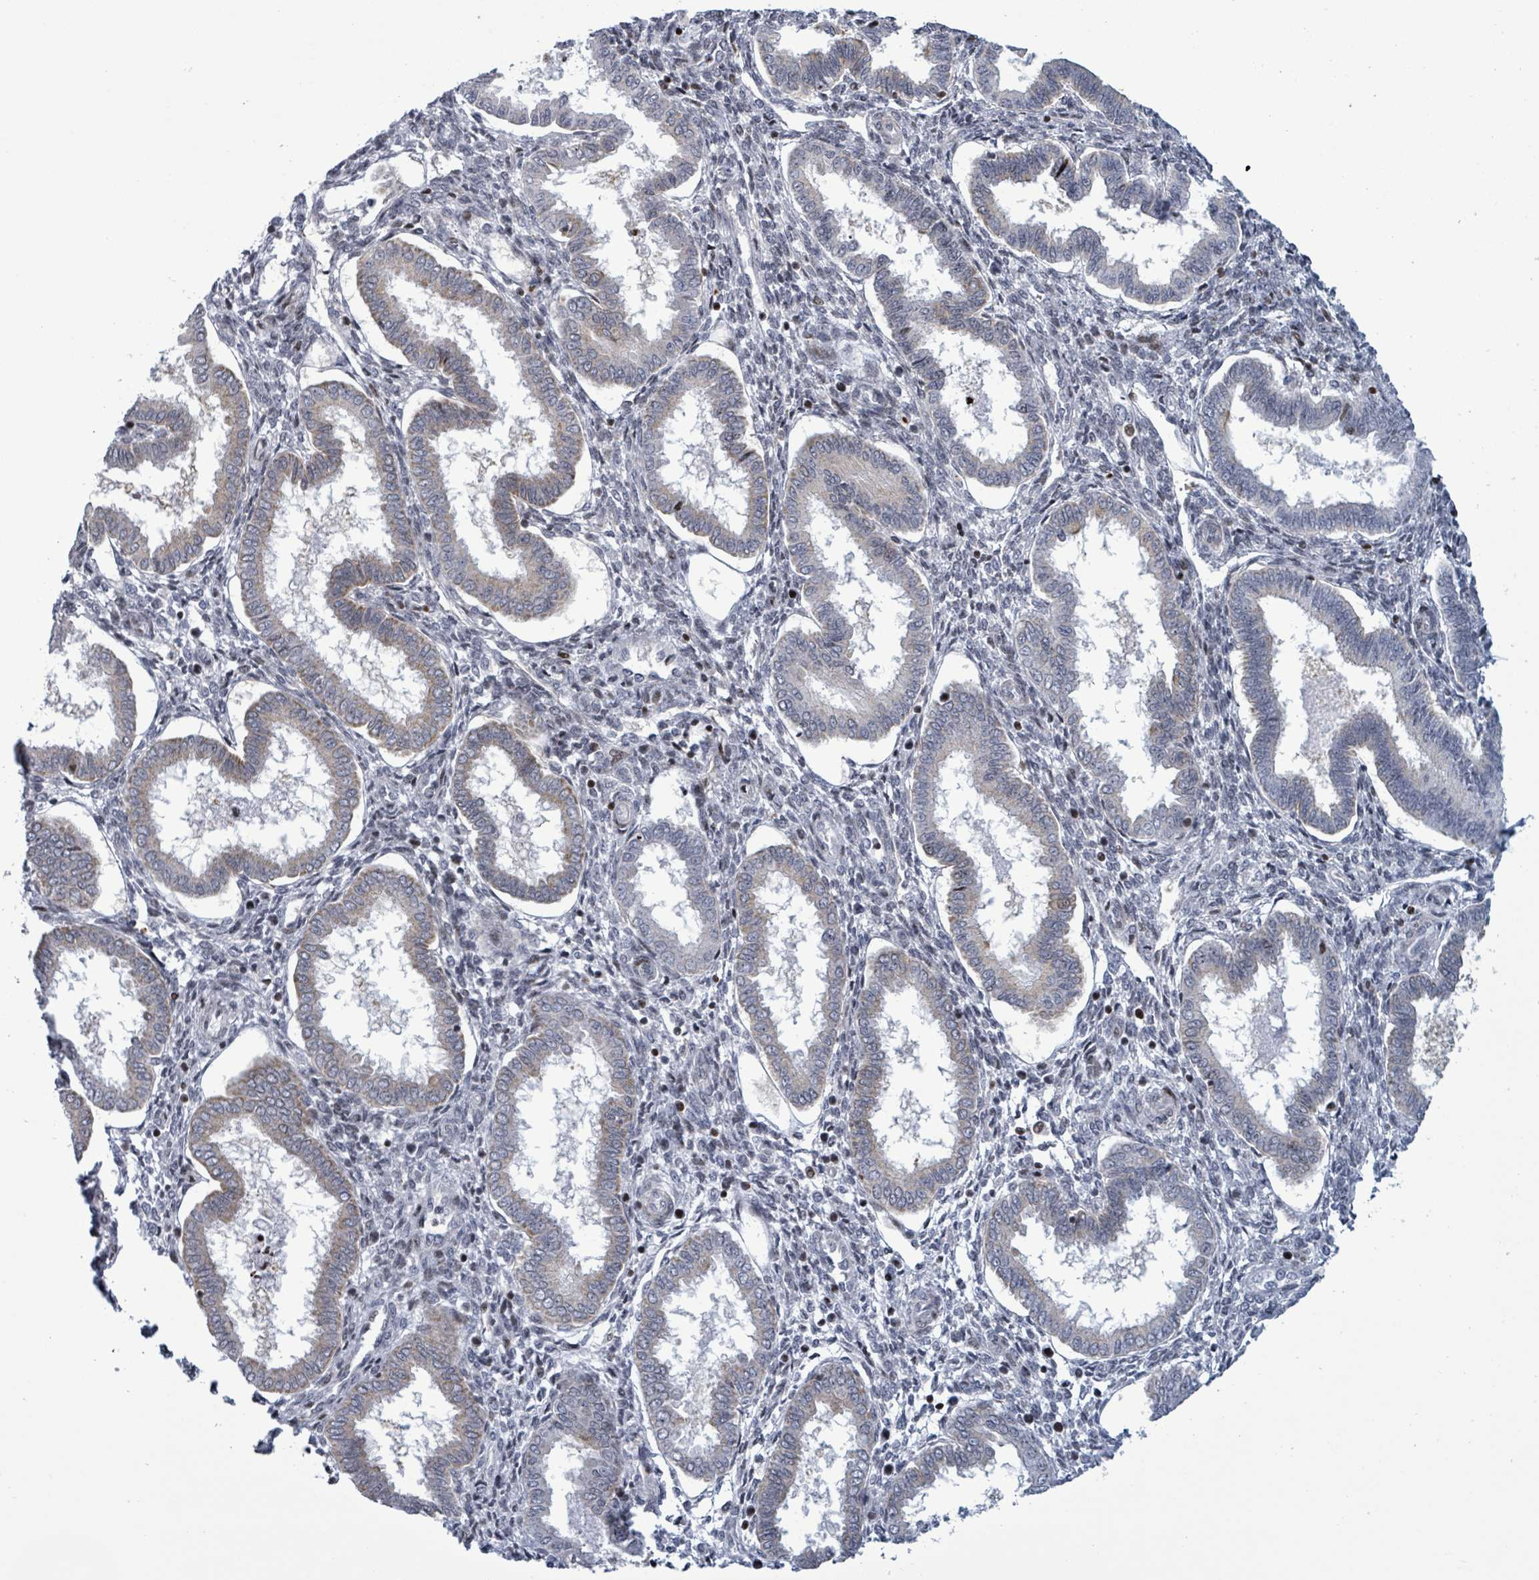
{"staining": {"intensity": "negative", "quantity": "none", "location": "none"}, "tissue": "endometrium", "cell_type": "Cells in endometrial stroma", "image_type": "normal", "snomed": [{"axis": "morphology", "description": "Normal tissue, NOS"}, {"axis": "topography", "description": "Endometrium"}], "caption": "Protein analysis of unremarkable endometrium displays no significant expression in cells in endometrial stroma. (DAB (3,3'-diaminobenzidine) IHC with hematoxylin counter stain).", "gene": "FNDC4", "patient": {"sex": "female", "age": 24}}